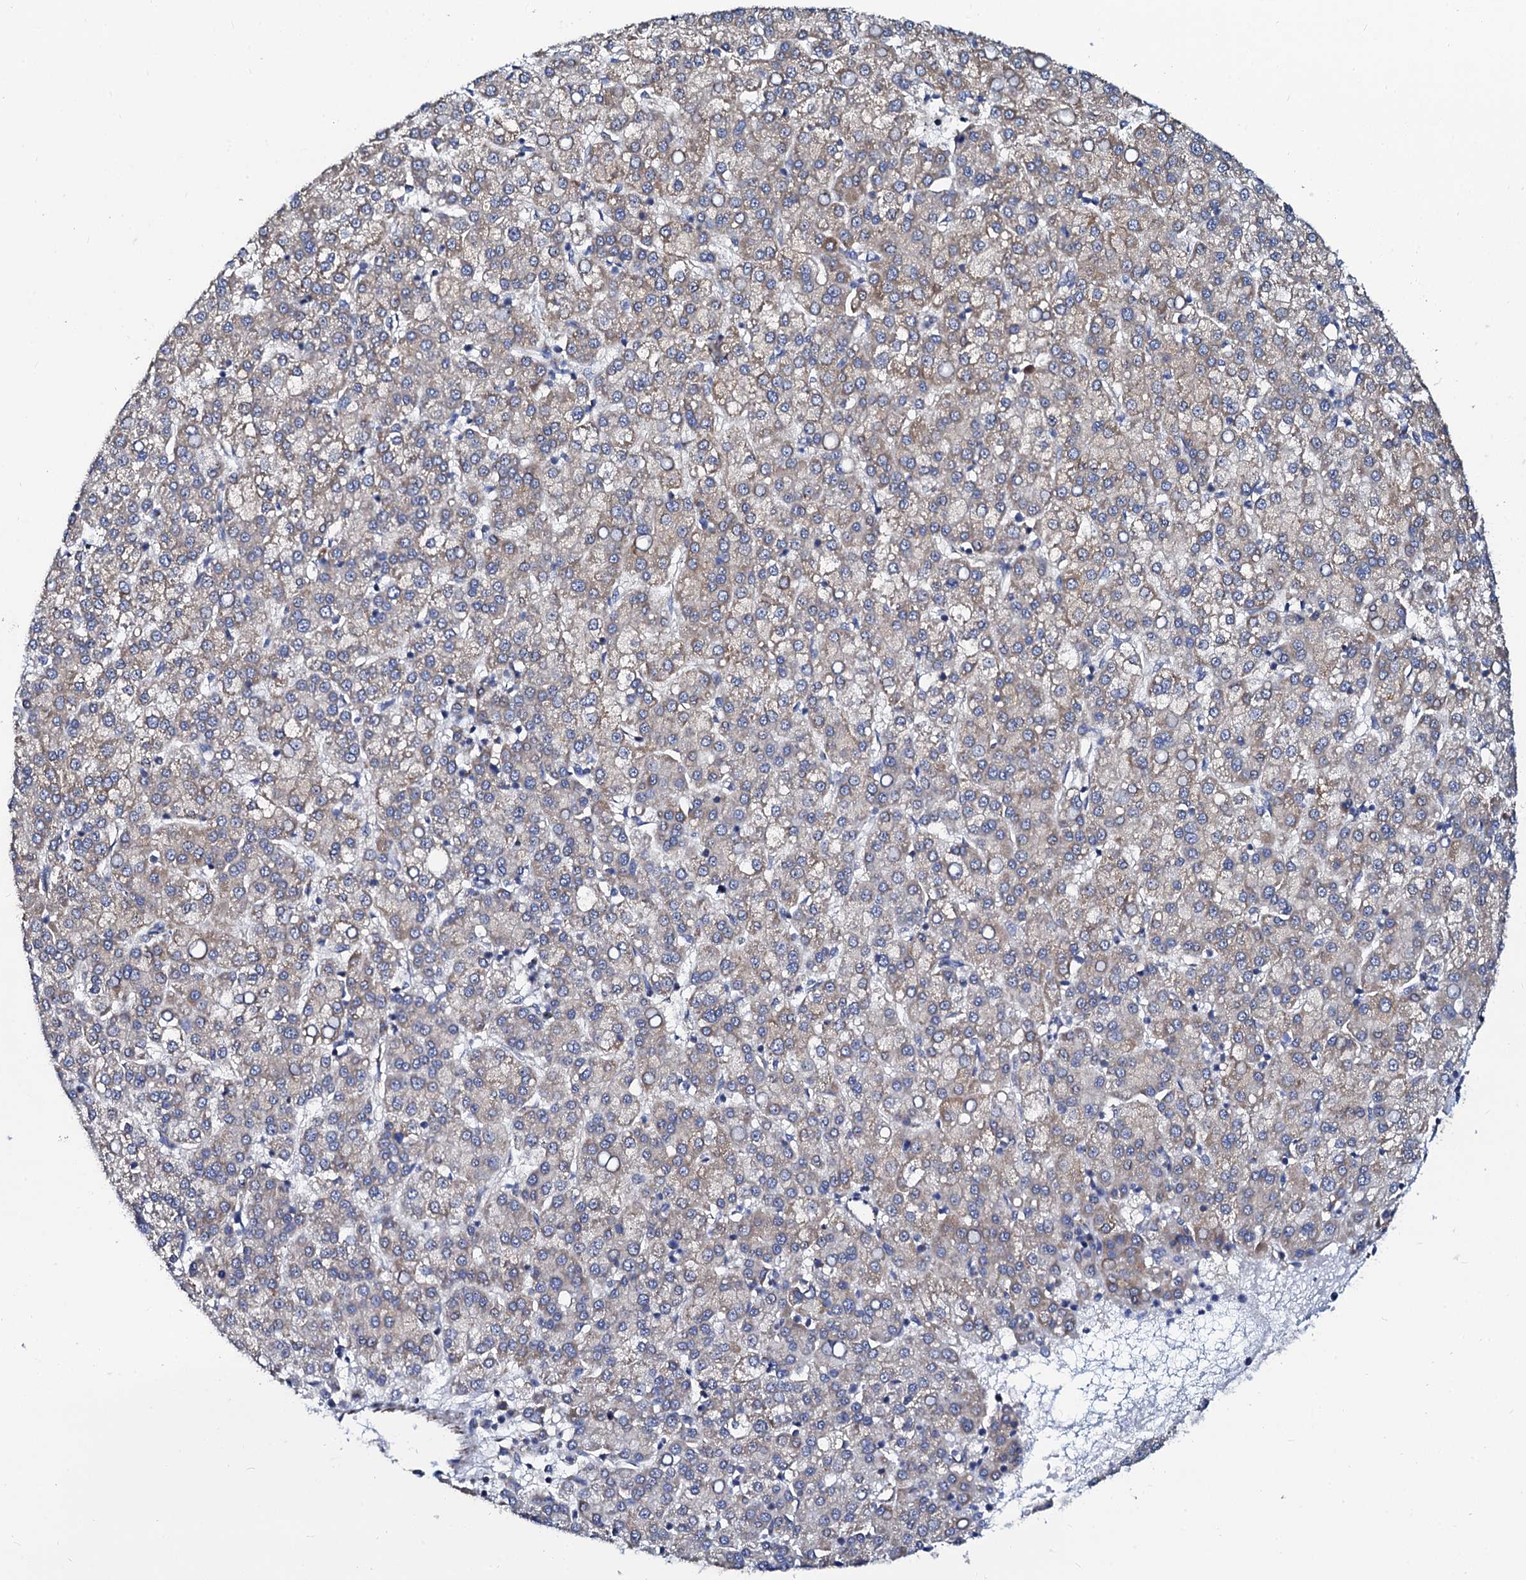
{"staining": {"intensity": "weak", "quantity": ">75%", "location": "cytoplasmic/membranous"}, "tissue": "liver cancer", "cell_type": "Tumor cells", "image_type": "cancer", "snomed": [{"axis": "morphology", "description": "Carcinoma, Hepatocellular, NOS"}, {"axis": "topography", "description": "Liver"}], "caption": "An image of hepatocellular carcinoma (liver) stained for a protein exhibits weak cytoplasmic/membranous brown staining in tumor cells. The staining was performed using DAB (3,3'-diaminobenzidine) to visualize the protein expression in brown, while the nuclei were stained in blue with hematoxylin (Magnification: 20x).", "gene": "SLC37A4", "patient": {"sex": "female", "age": 58}}